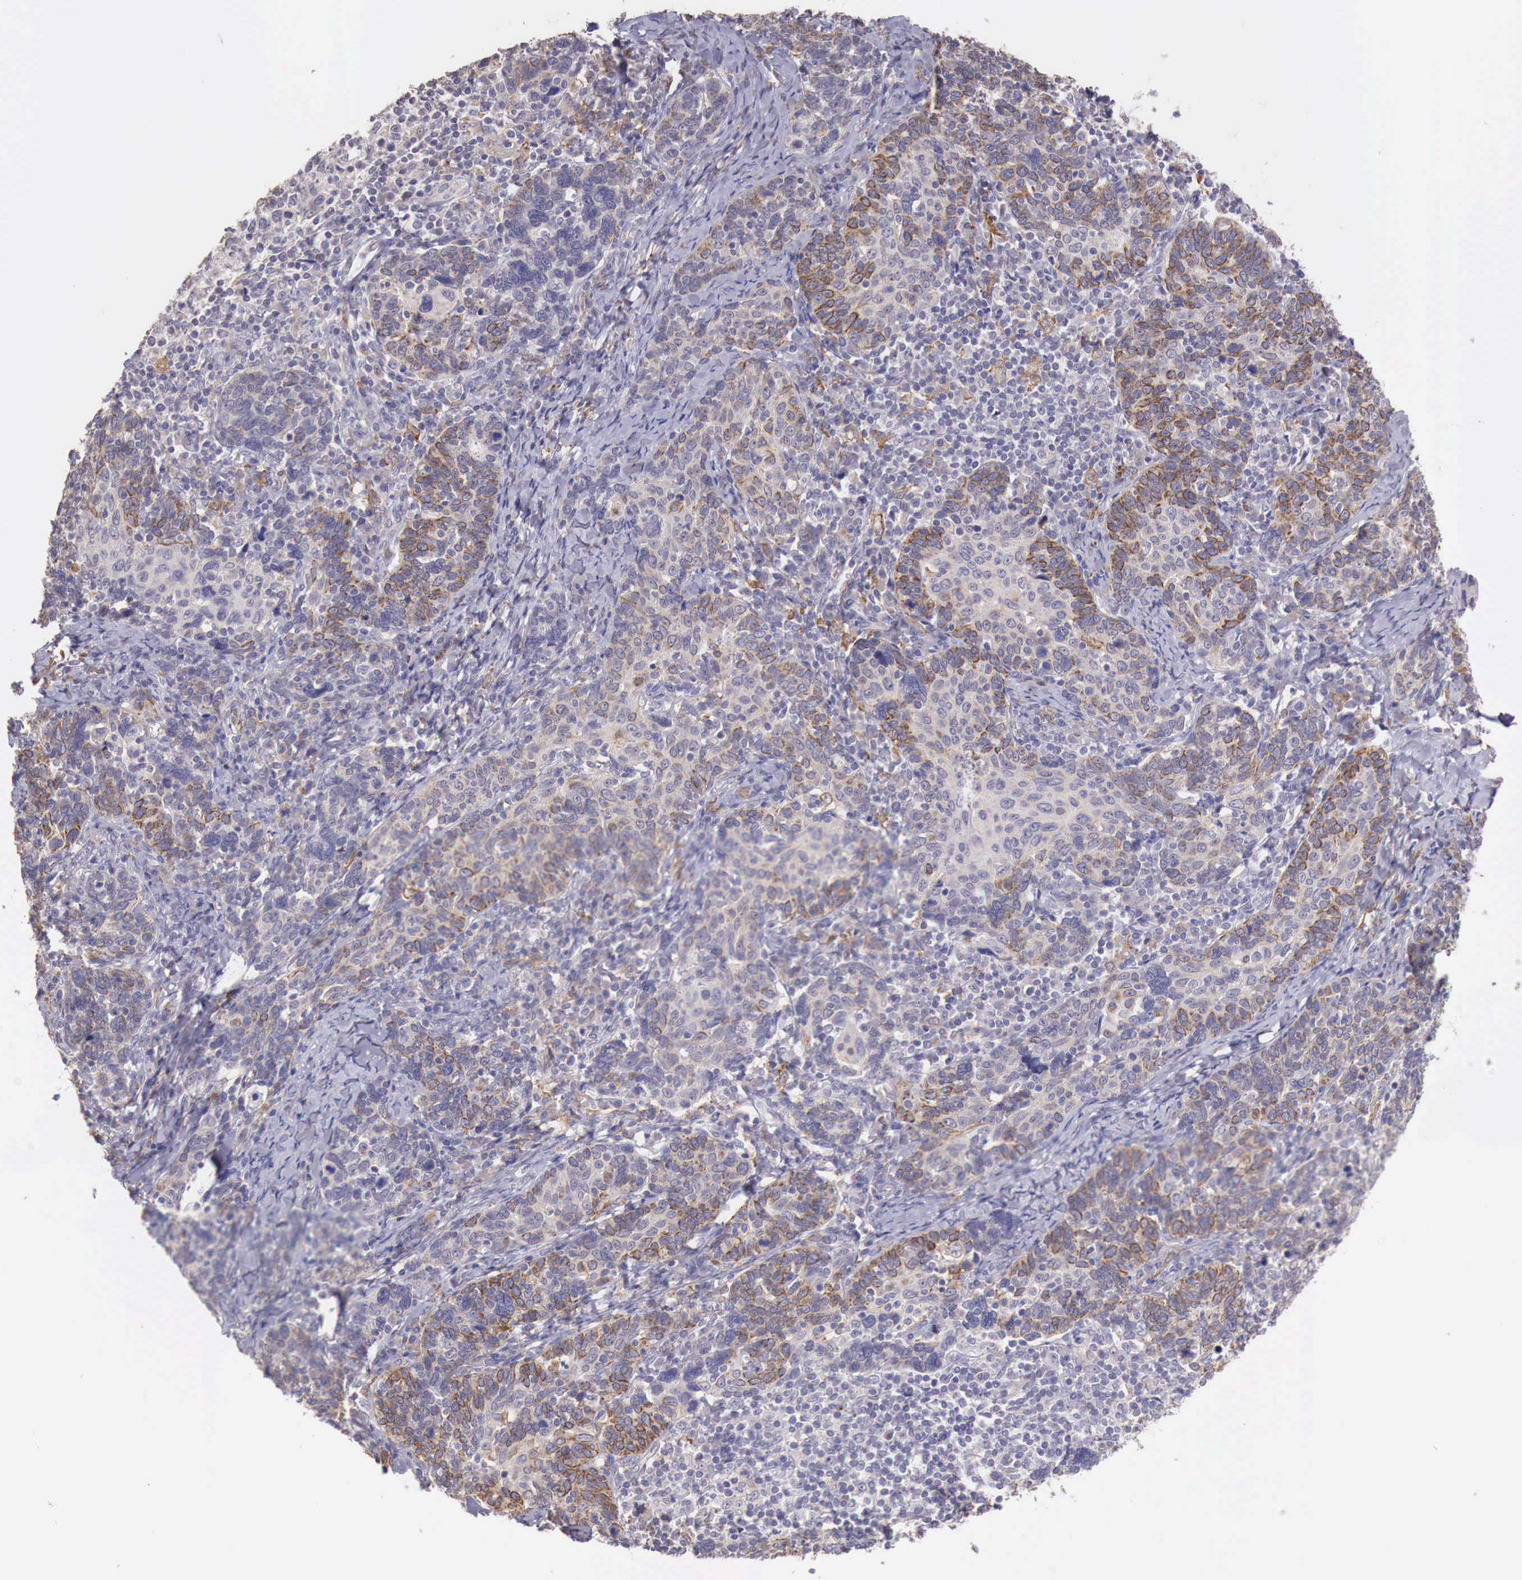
{"staining": {"intensity": "moderate", "quantity": "25%-75%", "location": "cytoplasmic/membranous"}, "tissue": "cervical cancer", "cell_type": "Tumor cells", "image_type": "cancer", "snomed": [{"axis": "morphology", "description": "Squamous cell carcinoma, NOS"}, {"axis": "topography", "description": "Cervix"}], "caption": "DAB immunohistochemical staining of human cervical squamous cell carcinoma shows moderate cytoplasmic/membranous protein positivity in approximately 25%-75% of tumor cells.", "gene": "CHRDL1", "patient": {"sex": "female", "age": 41}}